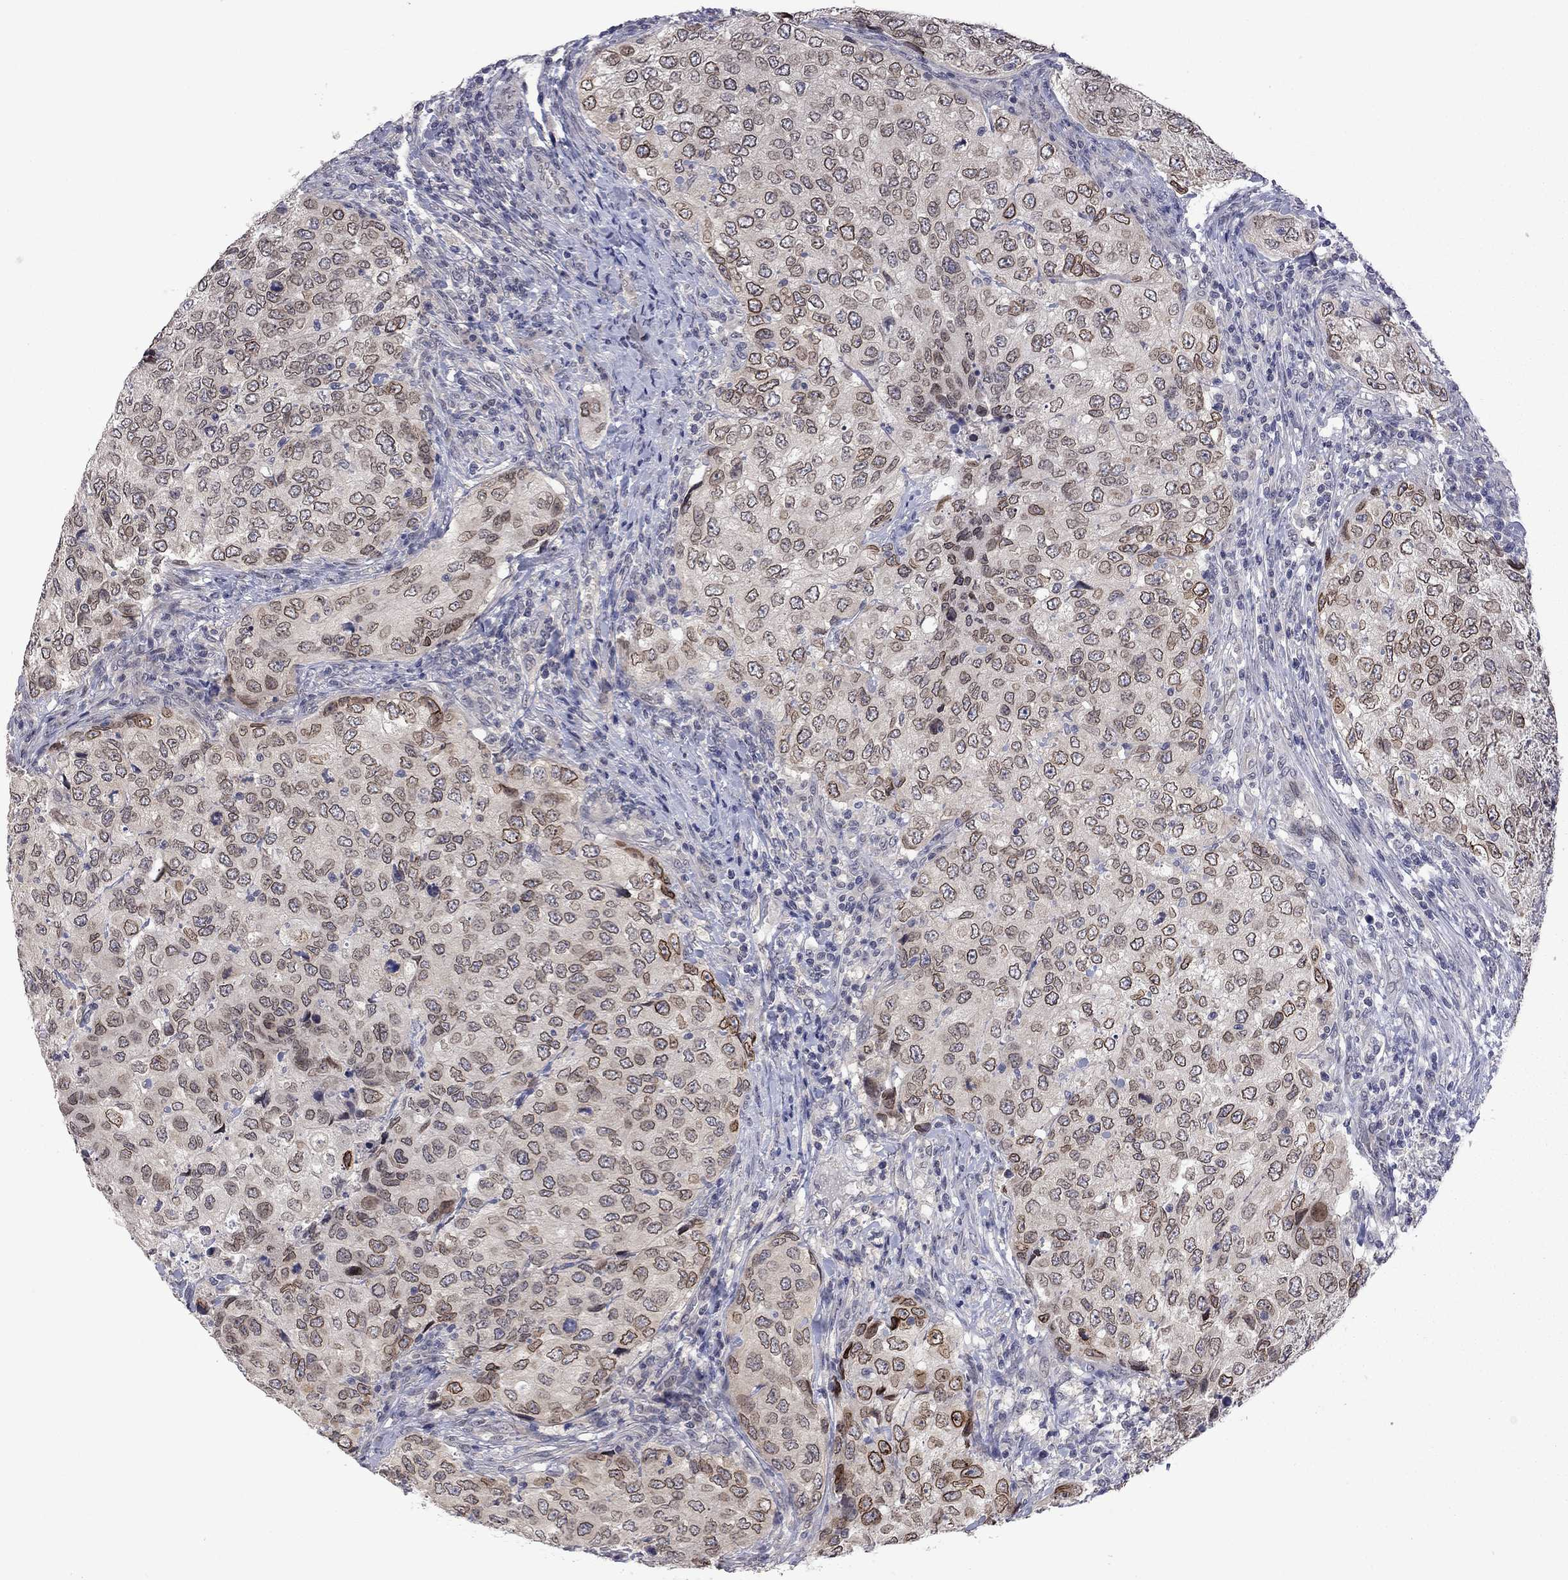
{"staining": {"intensity": "strong", "quantity": "<25%", "location": "cytoplasmic/membranous"}, "tissue": "urothelial cancer", "cell_type": "Tumor cells", "image_type": "cancer", "snomed": [{"axis": "morphology", "description": "Urothelial carcinoma, High grade"}, {"axis": "topography", "description": "Urinary bladder"}], "caption": "Immunohistochemistry of urothelial carcinoma (high-grade) demonstrates medium levels of strong cytoplasmic/membranous staining in about <25% of tumor cells. (Brightfield microscopy of DAB IHC at high magnification).", "gene": "FABP12", "patient": {"sex": "female", "age": 78}}